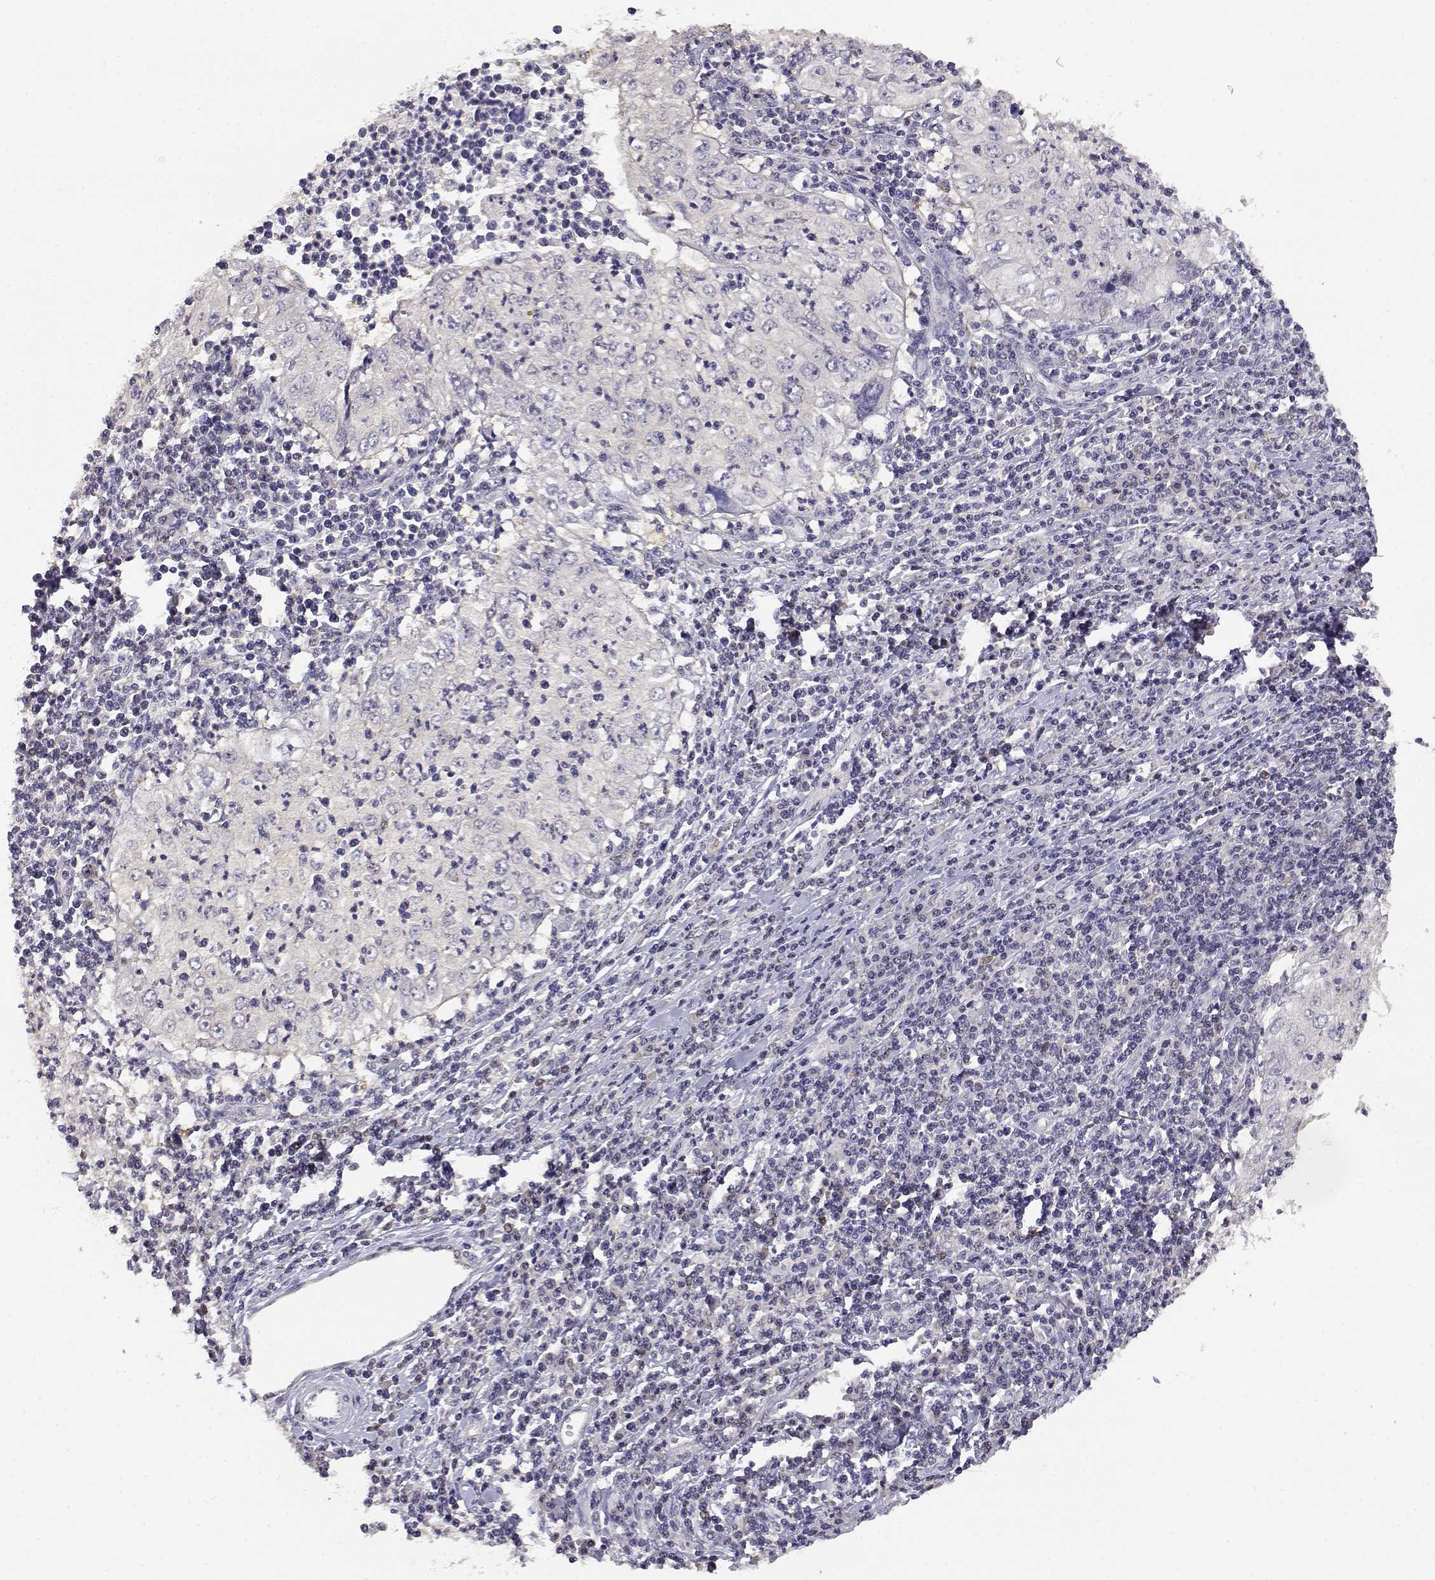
{"staining": {"intensity": "negative", "quantity": "none", "location": "none"}, "tissue": "cervical cancer", "cell_type": "Tumor cells", "image_type": "cancer", "snomed": [{"axis": "morphology", "description": "Squamous cell carcinoma, NOS"}, {"axis": "topography", "description": "Cervix"}], "caption": "Tumor cells are negative for protein expression in human squamous cell carcinoma (cervical).", "gene": "ADA", "patient": {"sex": "female", "age": 24}}